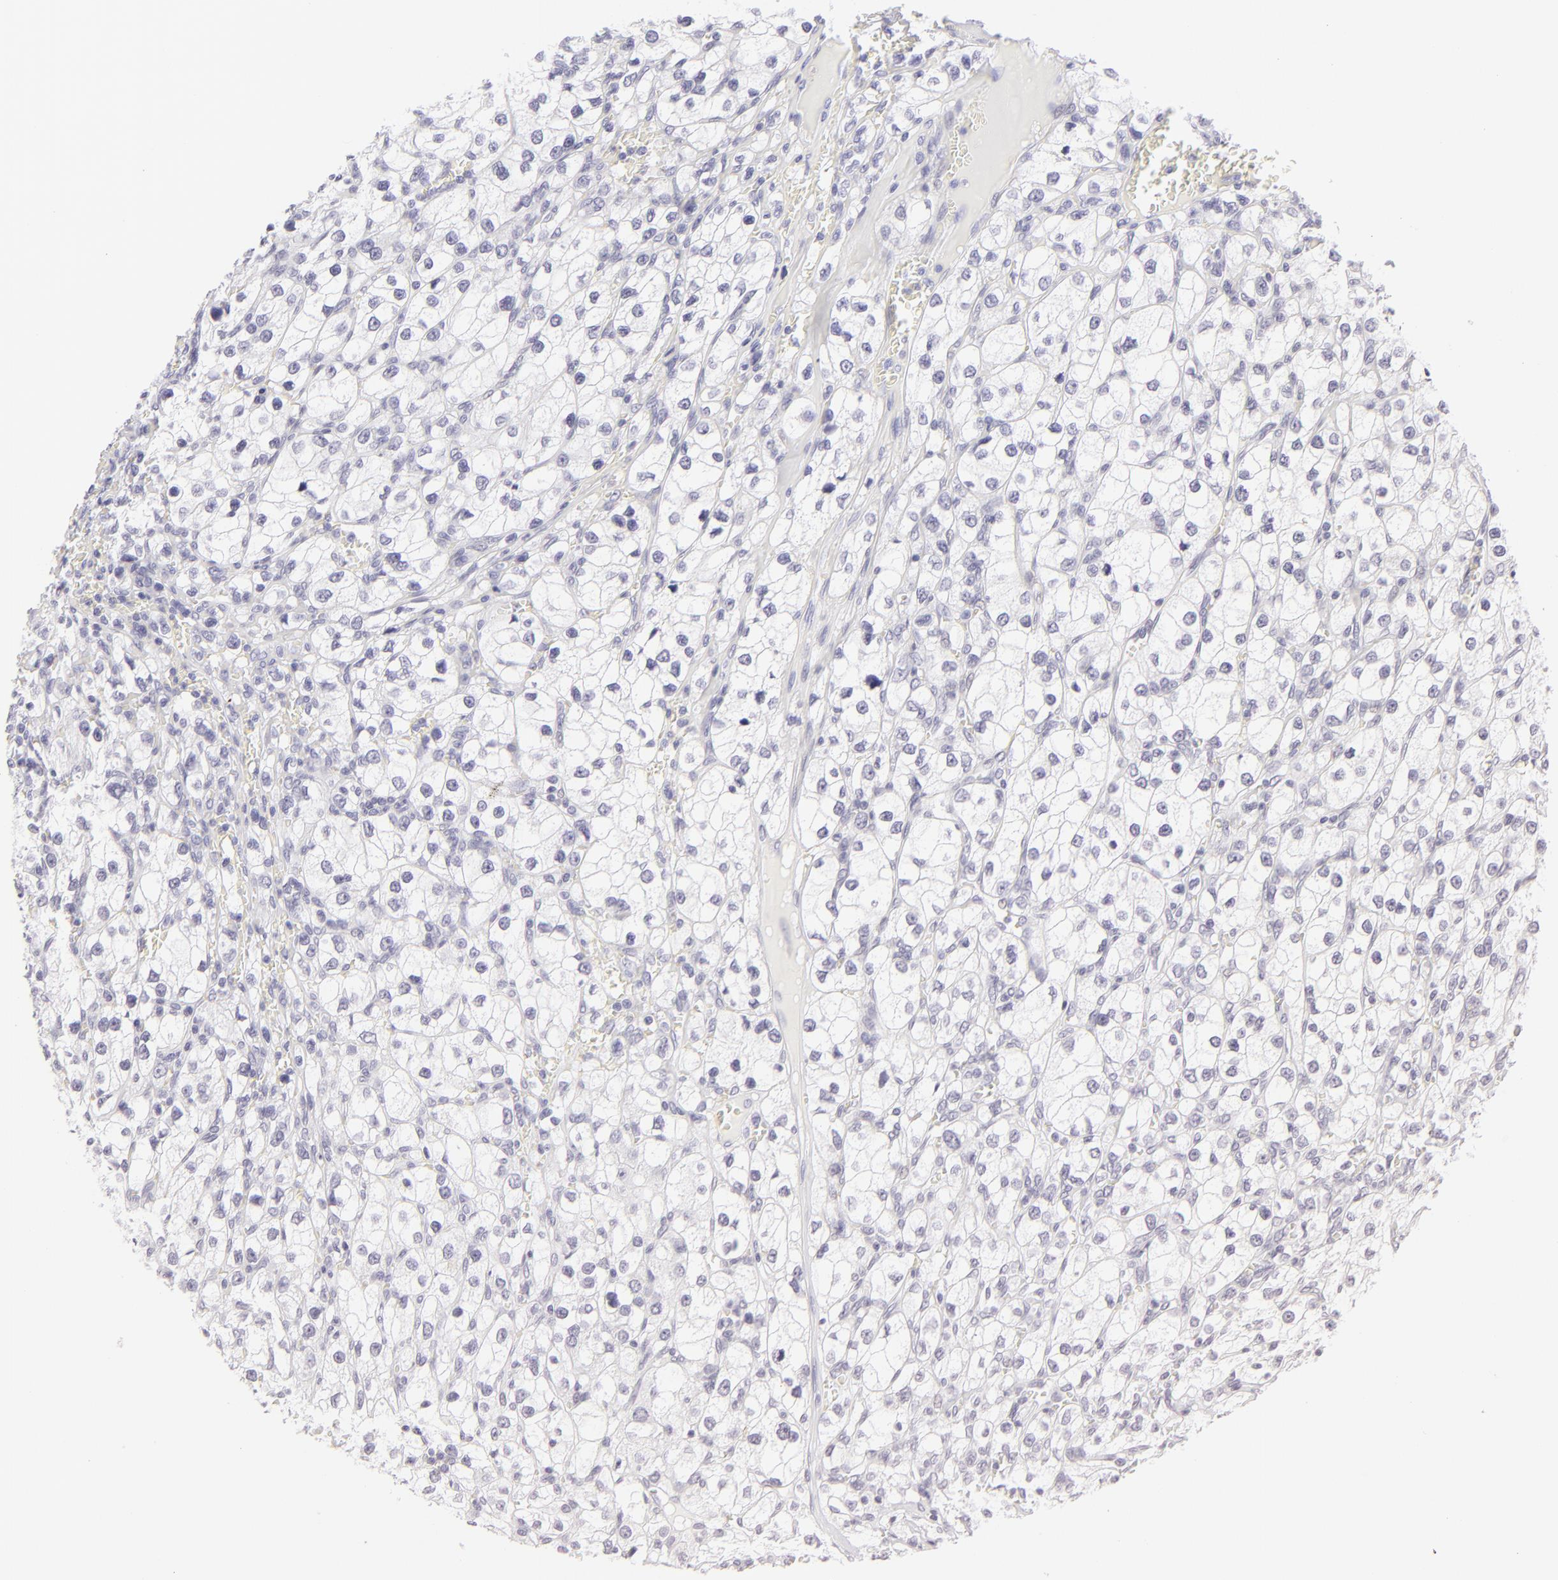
{"staining": {"intensity": "negative", "quantity": "none", "location": "none"}, "tissue": "renal cancer", "cell_type": "Tumor cells", "image_type": "cancer", "snomed": [{"axis": "morphology", "description": "Adenocarcinoma, NOS"}, {"axis": "topography", "description": "Kidney"}], "caption": "High magnification brightfield microscopy of renal cancer stained with DAB (brown) and counterstained with hematoxylin (blue): tumor cells show no significant positivity.", "gene": "FCER2", "patient": {"sex": "female", "age": 62}}